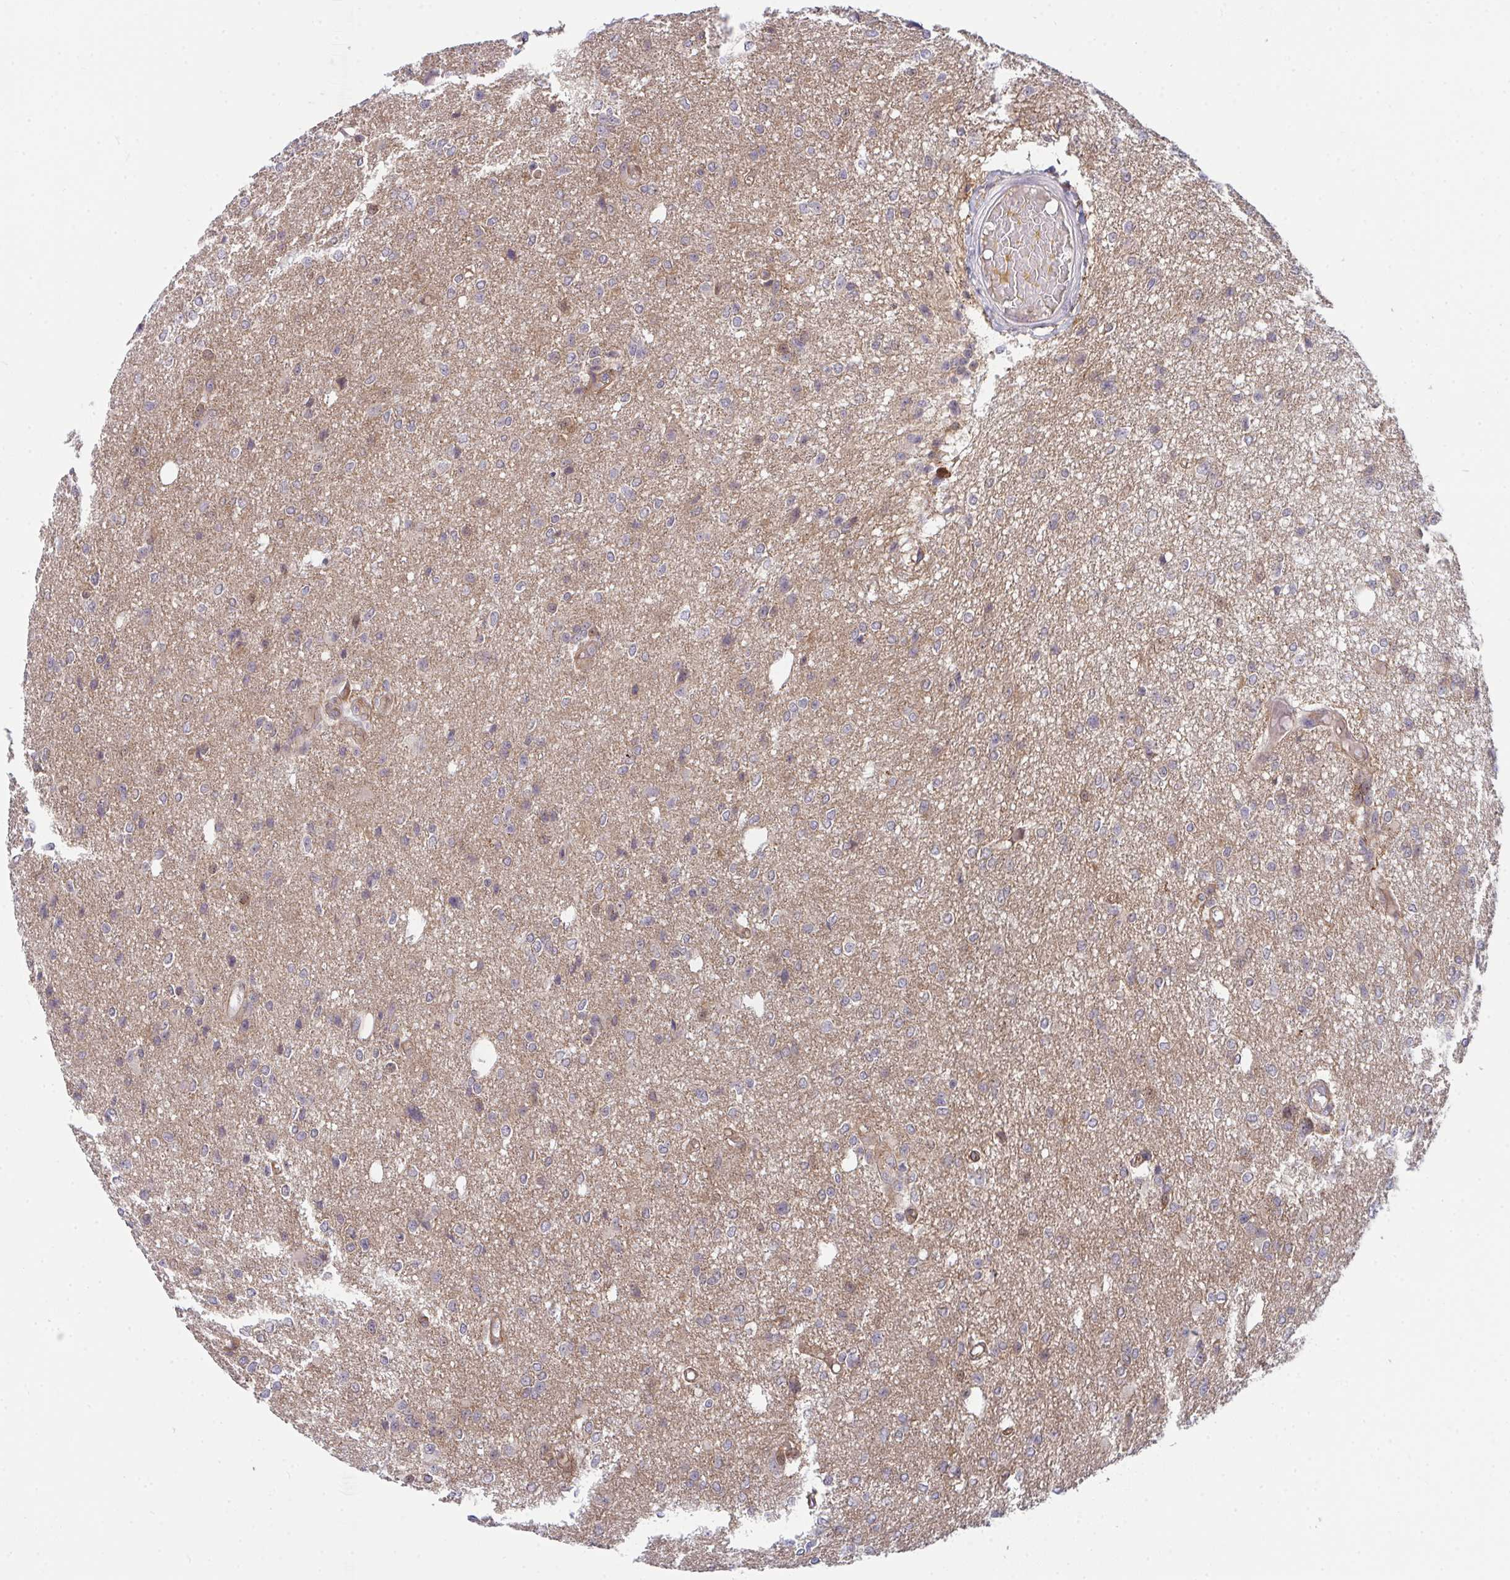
{"staining": {"intensity": "negative", "quantity": "none", "location": "none"}, "tissue": "glioma", "cell_type": "Tumor cells", "image_type": "cancer", "snomed": [{"axis": "morphology", "description": "Glioma, malignant, Low grade"}, {"axis": "topography", "description": "Brain"}], "caption": "Tumor cells show no significant protein expression in glioma.", "gene": "CASP9", "patient": {"sex": "male", "age": 26}}